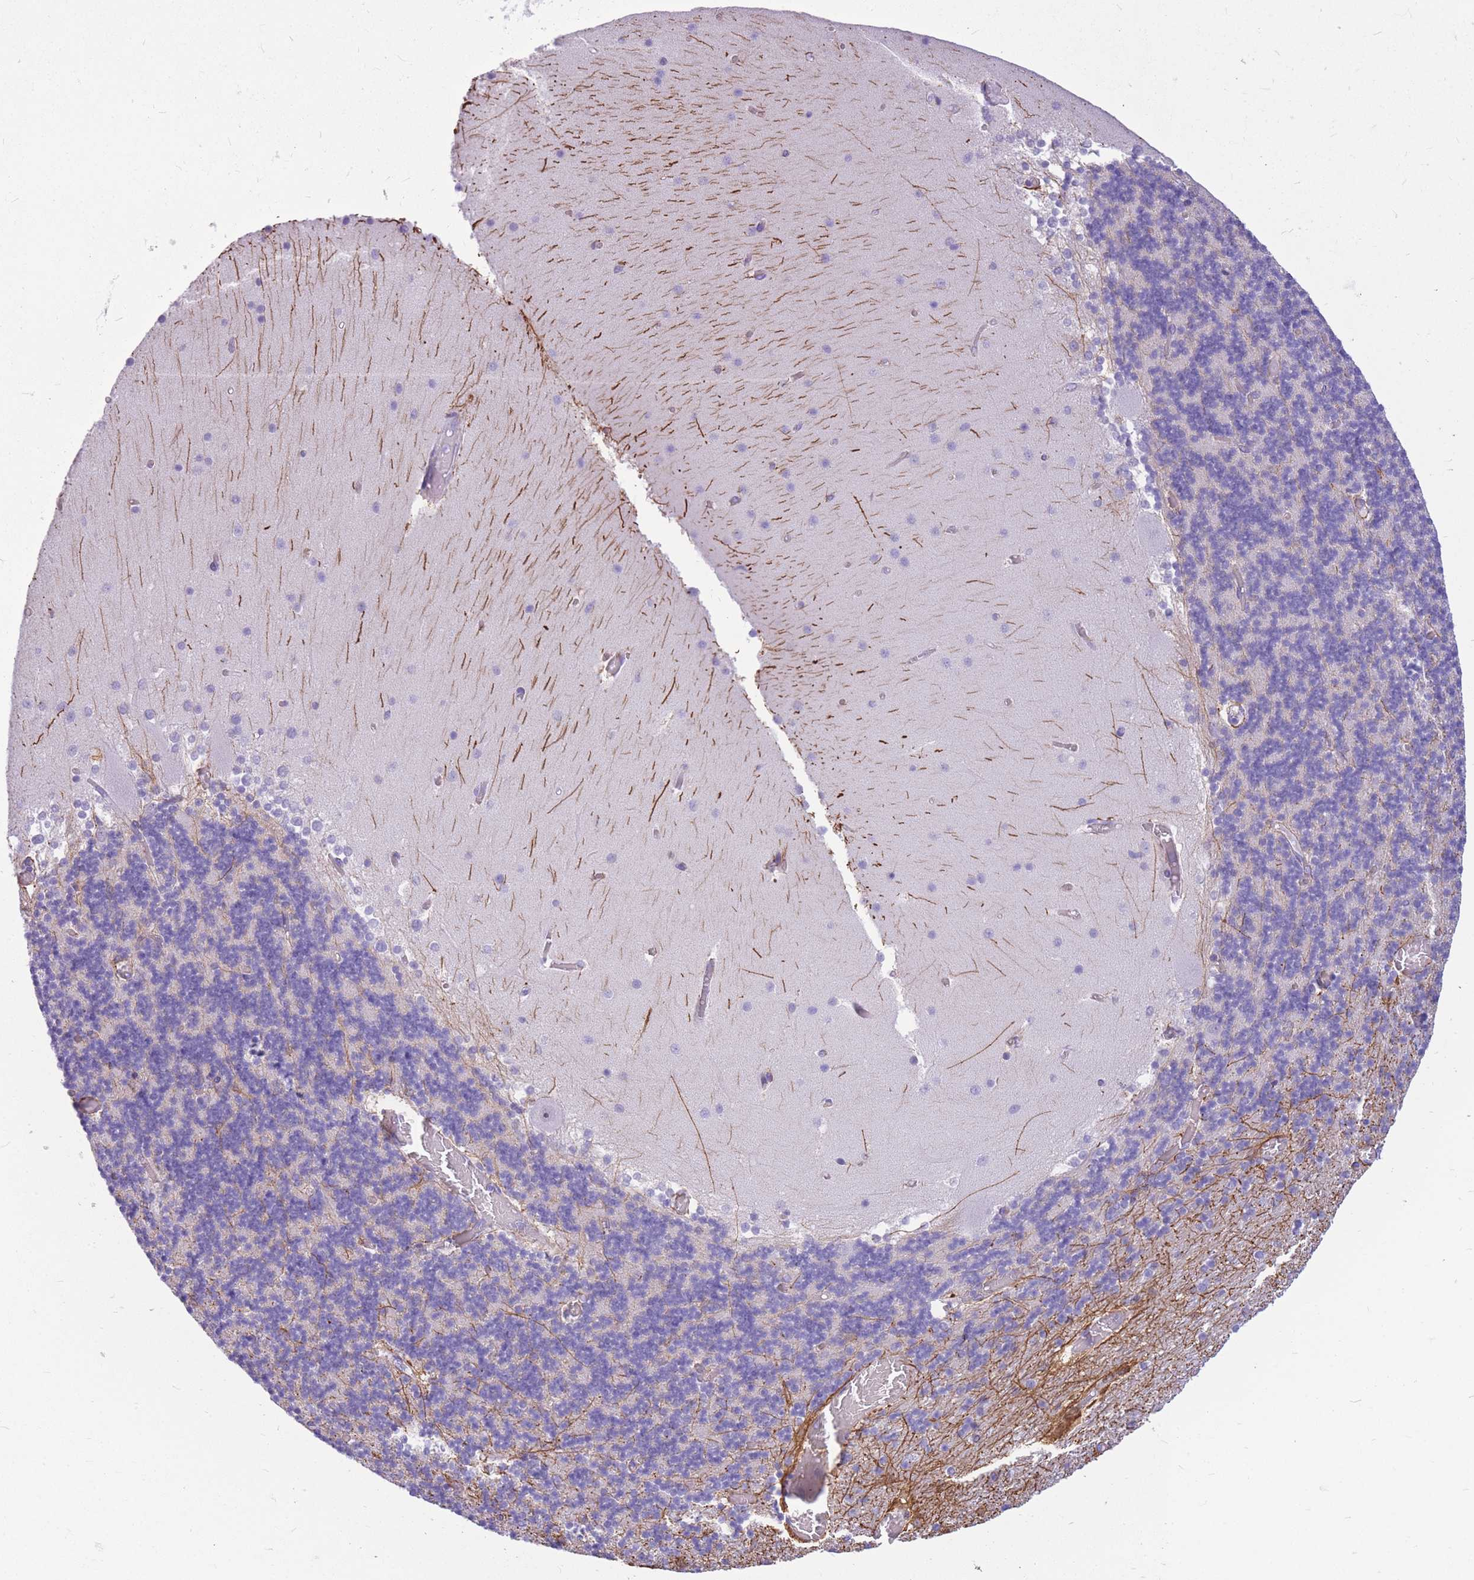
{"staining": {"intensity": "negative", "quantity": "none", "location": "none"}, "tissue": "cerebellum", "cell_type": "Cells in granular layer", "image_type": "normal", "snomed": [{"axis": "morphology", "description": "Normal tissue, NOS"}, {"axis": "topography", "description": "Cerebellum"}], "caption": "Micrograph shows no protein positivity in cells in granular layer of unremarkable cerebellum. (DAB immunohistochemistry (IHC), high magnification).", "gene": "ZNF311", "patient": {"sex": "female", "age": 28}}